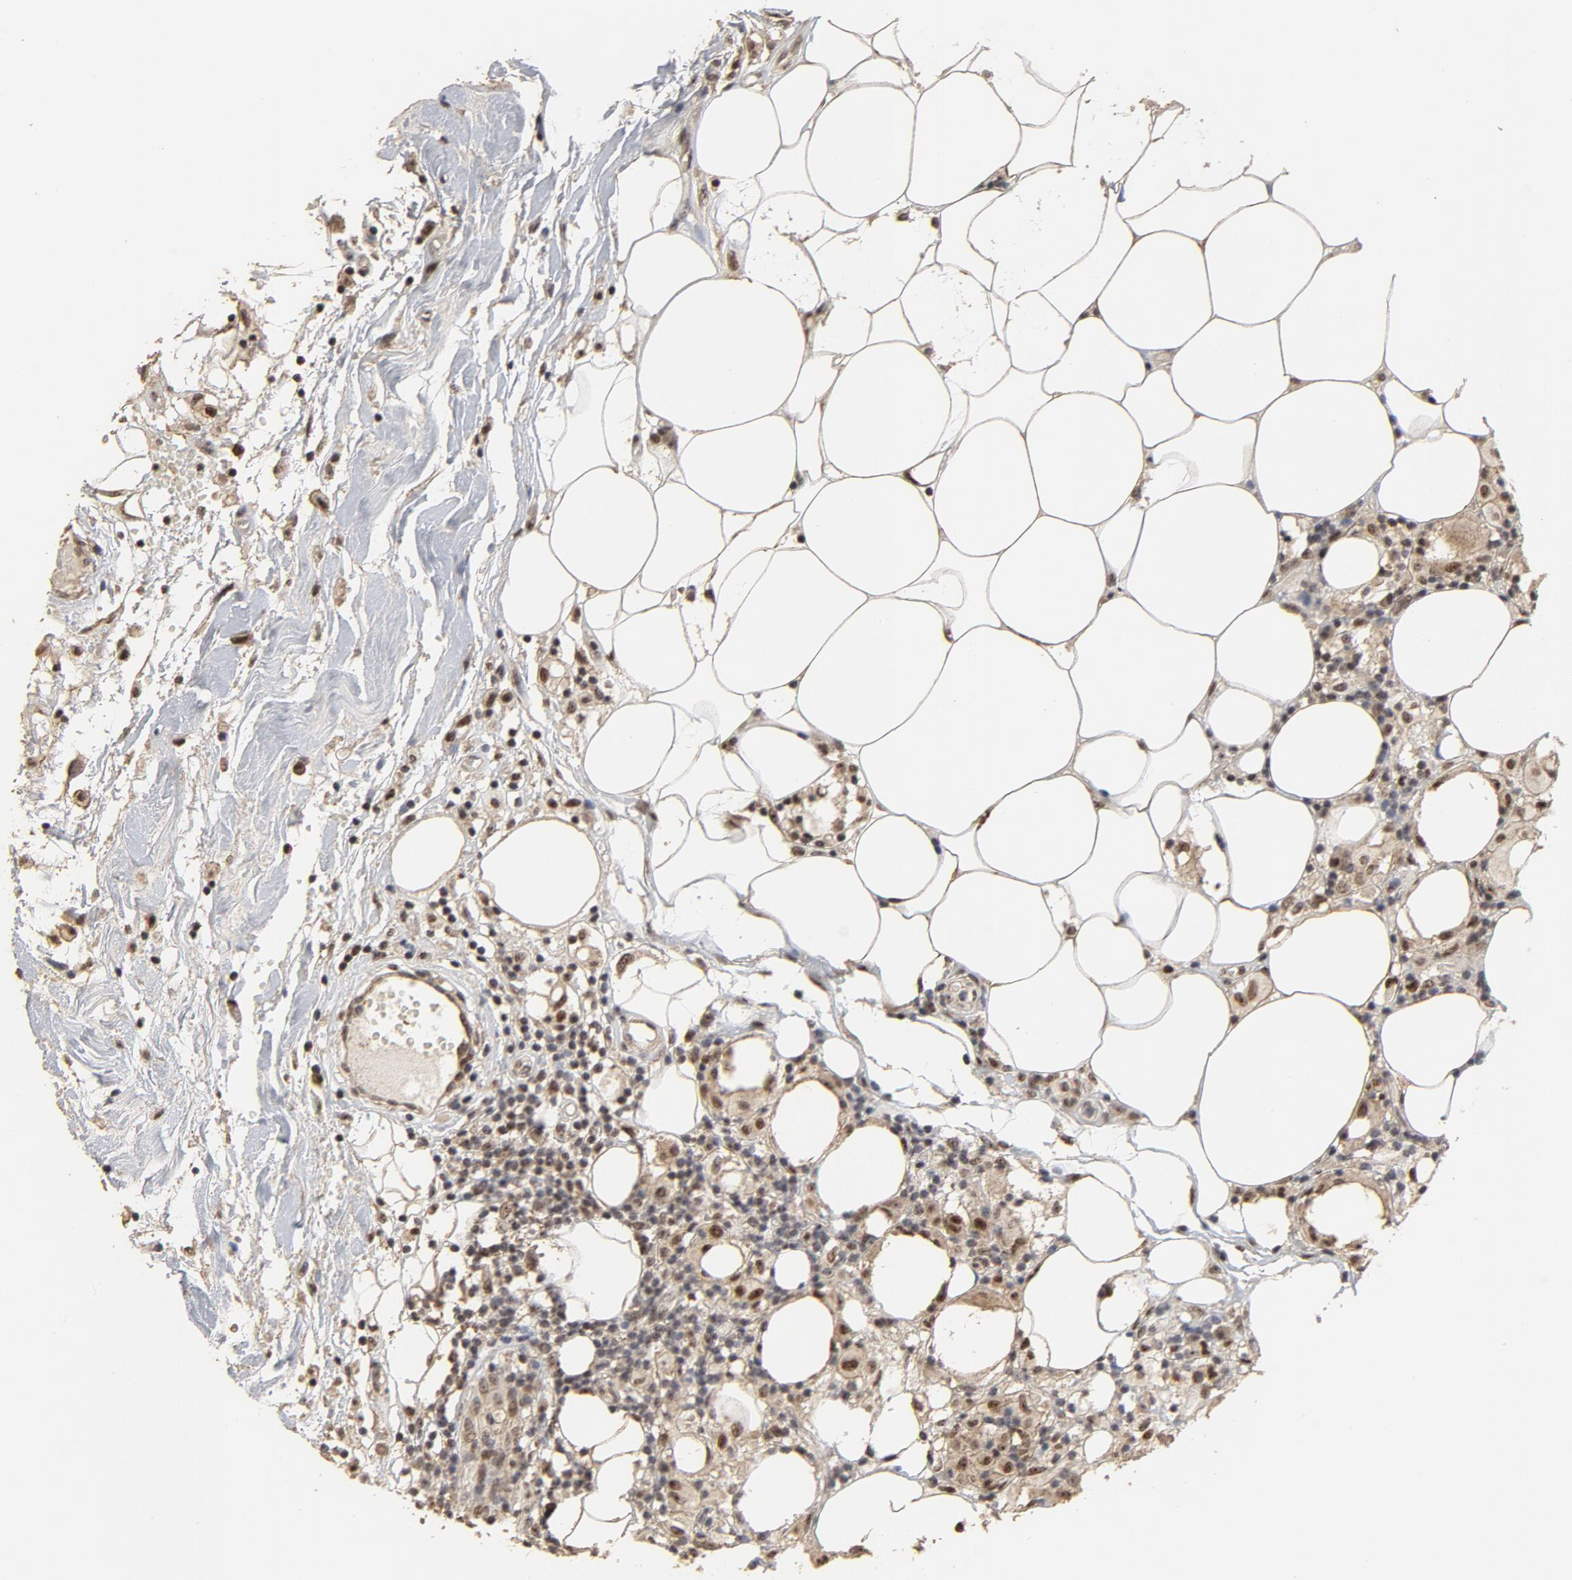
{"staining": {"intensity": "moderate", "quantity": ">75%", "location": "nuclear"}, "tissue": "thyroid cancer", "cell_type": "Tumor cells", "image_type": "cancer", "snomed": [{"axis": "morphology", "description": "Carcinoma, NOS"}, {"axis": "topography", "description": "Thyroid gland"}], "caption": "A histopathology image of thyroid cancer (carcinoma) stained for a protein displays moderate nuclear brown staining in tumor cells. The staining is performed using DAB (3,3'-diaminobenzidine) brown chromogen to label protein expression. The nuclei are counter-stained blue using hematoxylin.", "gene": "TP53RK", "patient": {"sex": "female", "age": 77}}